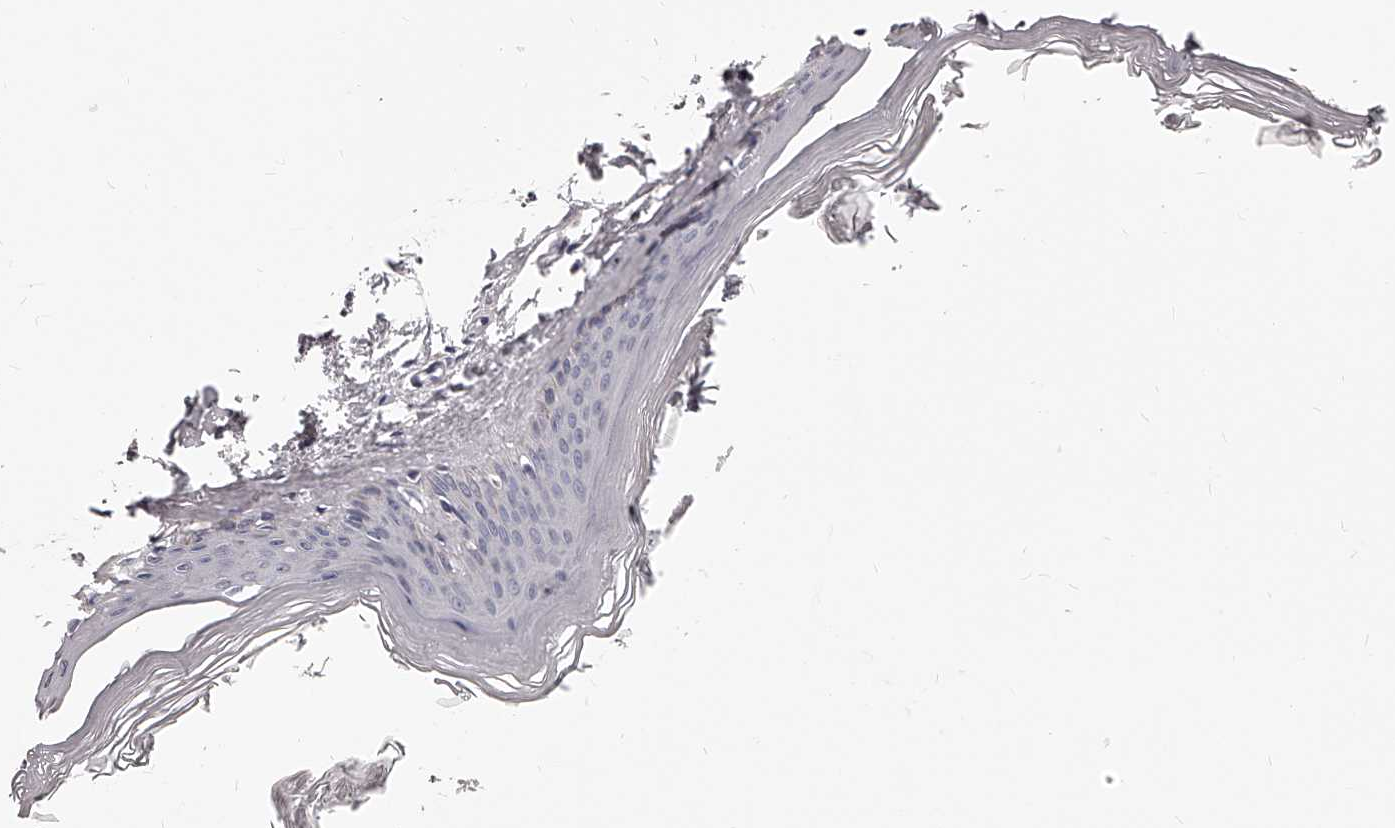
{"staining": {"intensity": "negative", "quantity": "none", "location": "none"}, "tissue": "skin", "cell_type": "Fibroblasts", "image_type": "normal", "snomed": [{"axis": "morphology", "description": "Normal tissue, NOS"}, {"axis": "topography", "description": "Skin"}], "caption": "Micrograph shows no significant protein expression in fibroblasts of unremarkable skin.", "gene": "DMRT1", "patient": {"sex": "female", "age": 27}}